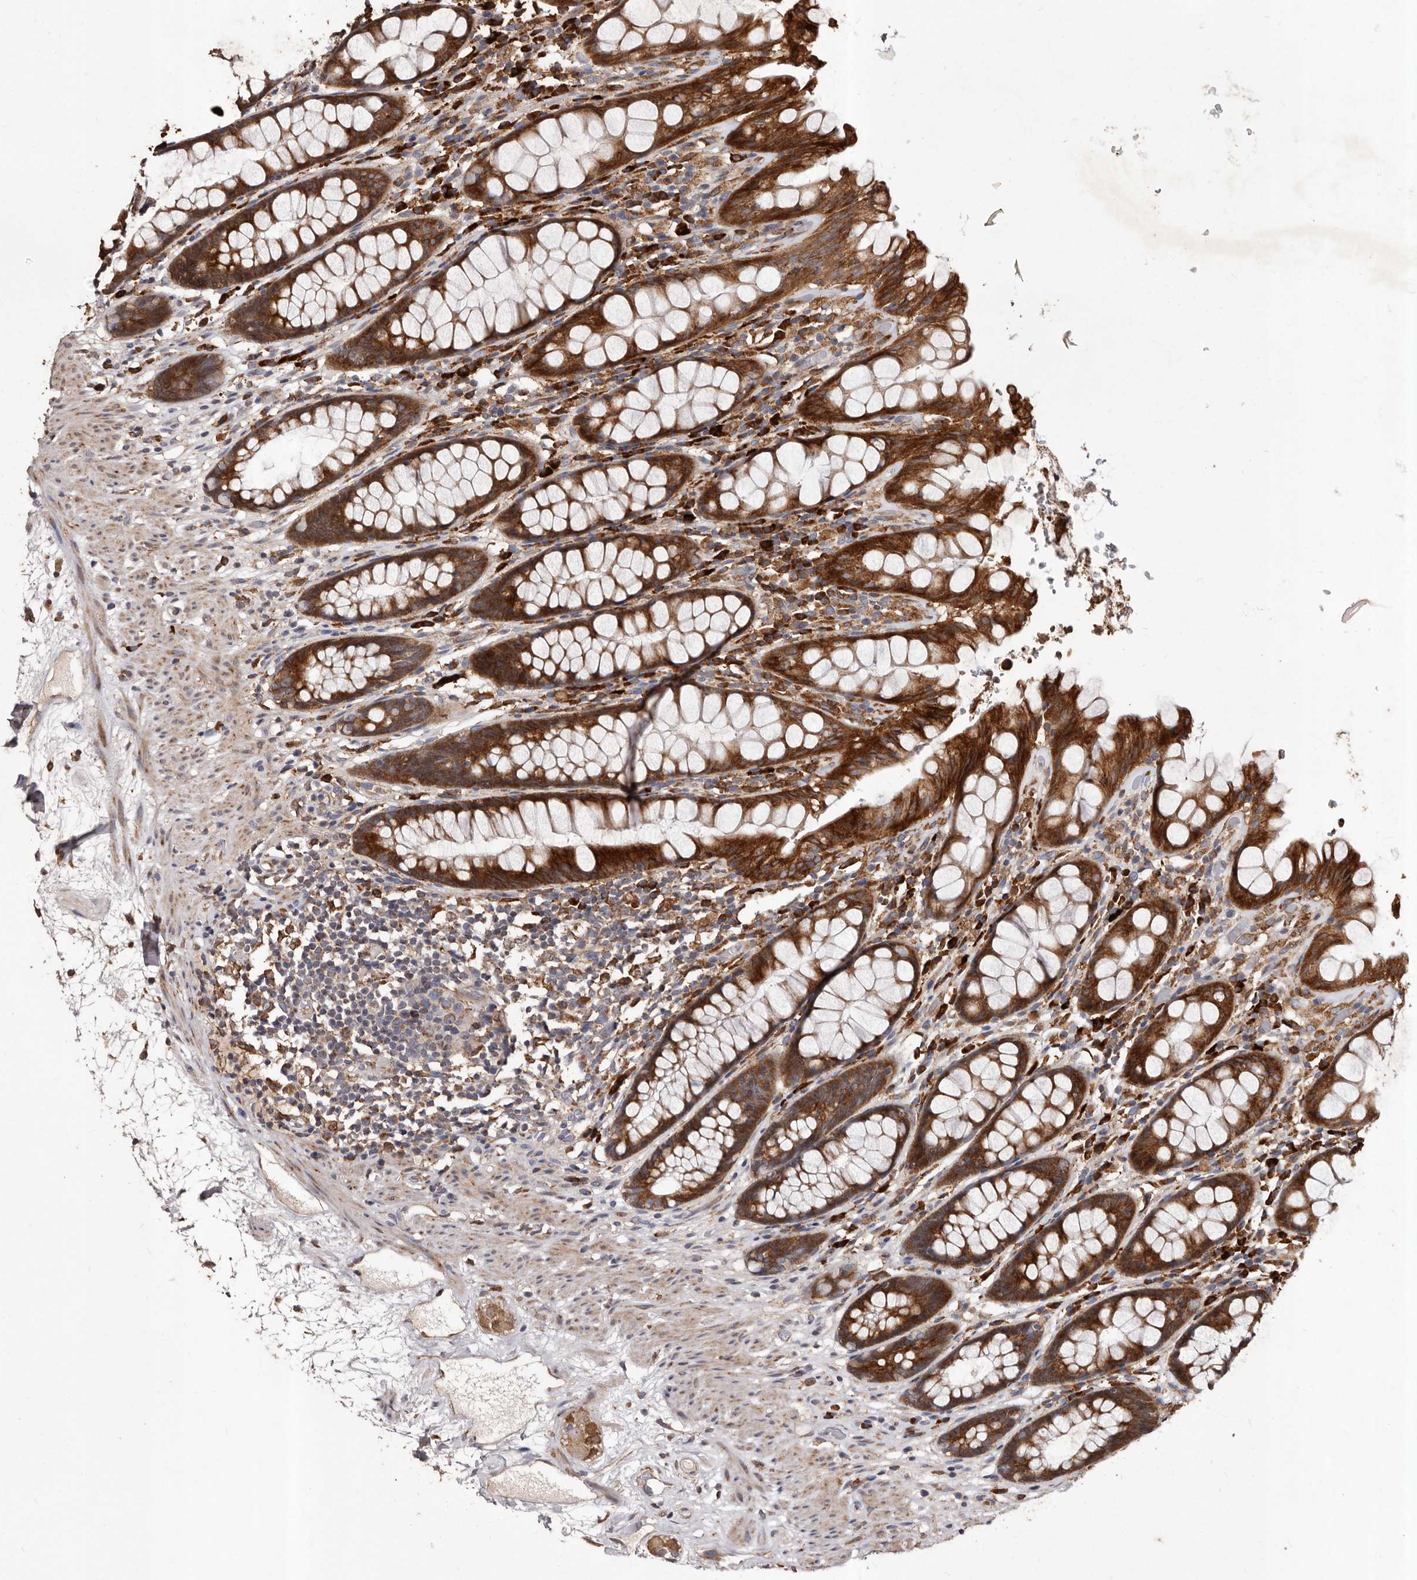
{"staining": {"intensity": "strong", "quantity": ">75%", "location": "cytoplasmic/membranous"}, "tissue": "rectum", "cell_type": "Glandular cells", "image_type": "normal", "snomed": [{"axis": "morphology", "description": "Normal tissue, NOS"}, {"axis": "topography", "description": "Rectum"}], "caption": "DAB immunohistochemical staining of benign rectum displays strong cytoplasmic/membranous protein positivity in about >75% of glandular cells.", "gene": "STEAP2", "patient": {"sex": "male", "age": 64}}